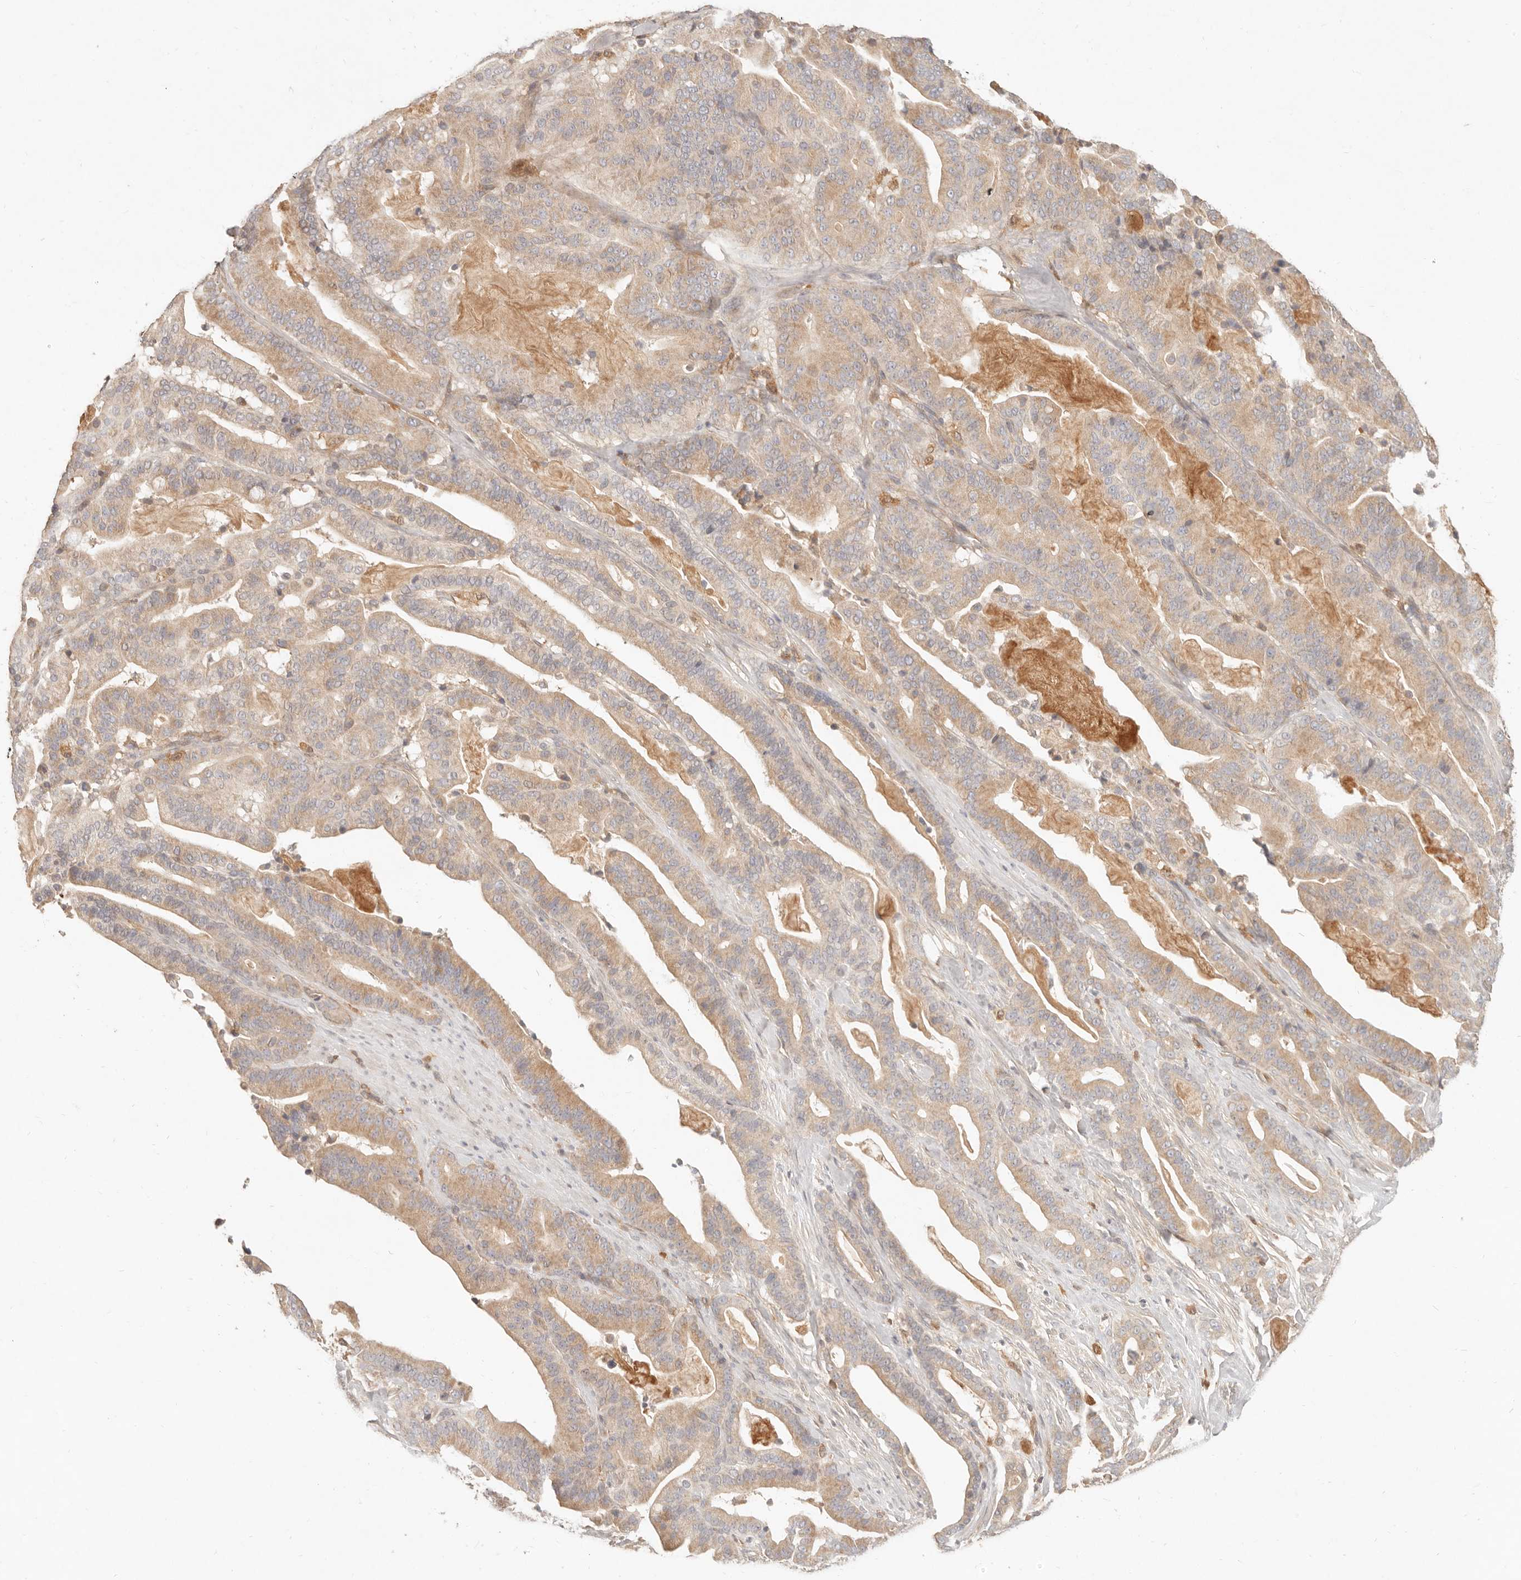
{"staining": {"intensity": "weak", "quantity": ">75%", "location": "cytoplasmic/membranous"}, "tissue": "pancreatic cancer", "cell_type": "Tumor cells", "image_type": "cancer", "snomed": [{"axis": "morphology", "description": "Adenocarcinoma, NOS"}, {"axis": "topography", "description": "Pancreas"}], "caption": "Immunohistochemistry (DAB) staining of human adenocarcinoma (pancreatic) reveals weak cytoplasmic/membranous protein expression in approximately >75% of tumor cells. Nuclei are stained in blue.", "gene": "NECAP2", "patient": {"sex": "male", "age": 63}}